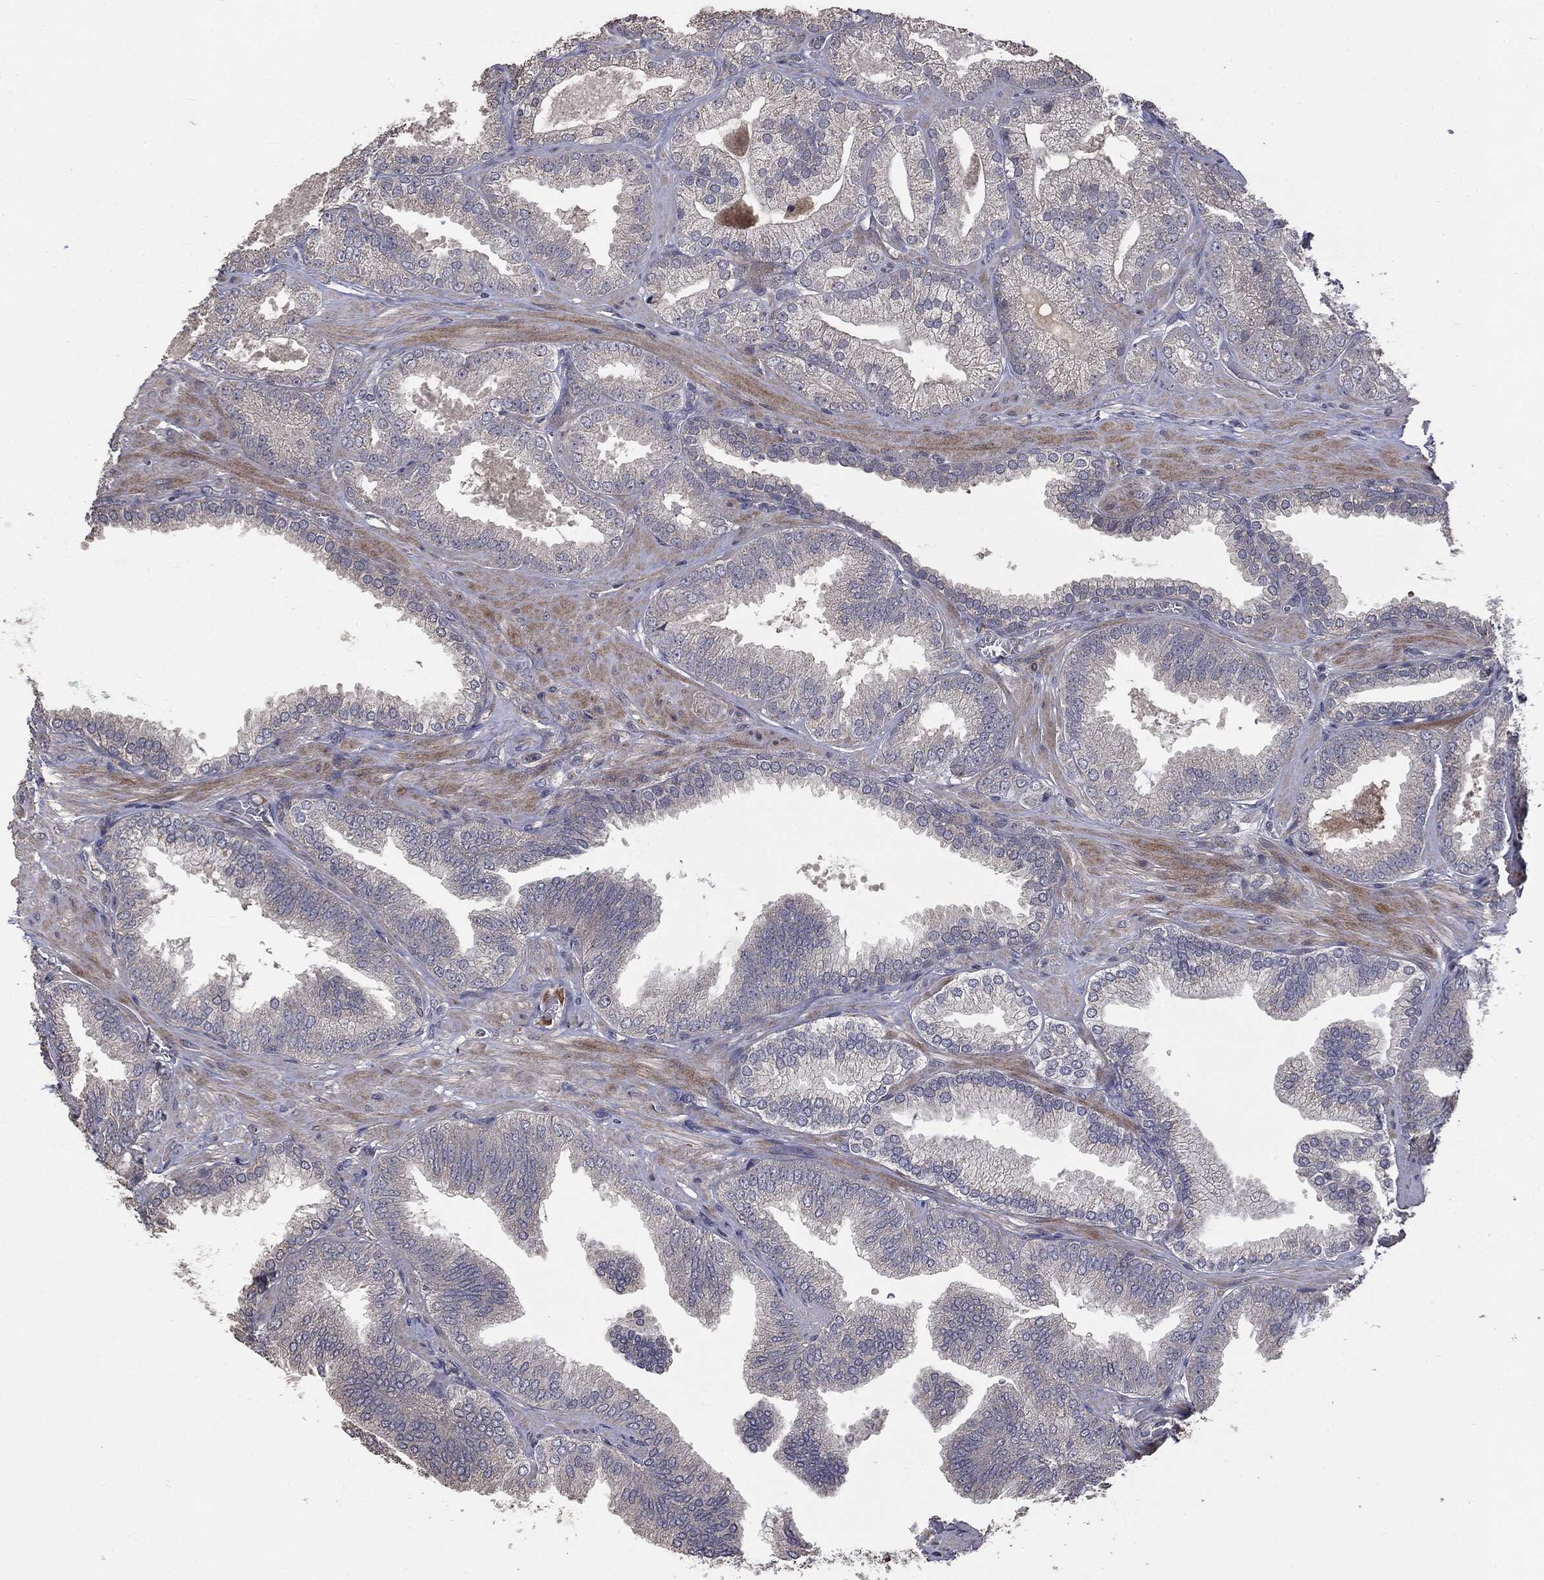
{"staining": {"intensity": "negative", "quantity": "none", "location": "none"}, "tissue": "prostate cancer", "cell_type": "Tumor cells", "image_type": "cancer", "snomed": [{"axis": "morphology", "description": "Adenocarcinoma, High grade"}, {"axis": "topography", "description": "Prostate"}], "caption": "Tumor cells are negative for protein expression in human prostate cancer (high-grade adenocarcinoma). The staining is performed using DAB (3,3'-diaminobenzidine) brown chromogen with nuclei counter-stained in using hematoxylin.", "gene": "MTOR", "patient": {"sex": "male", "age": 68}}